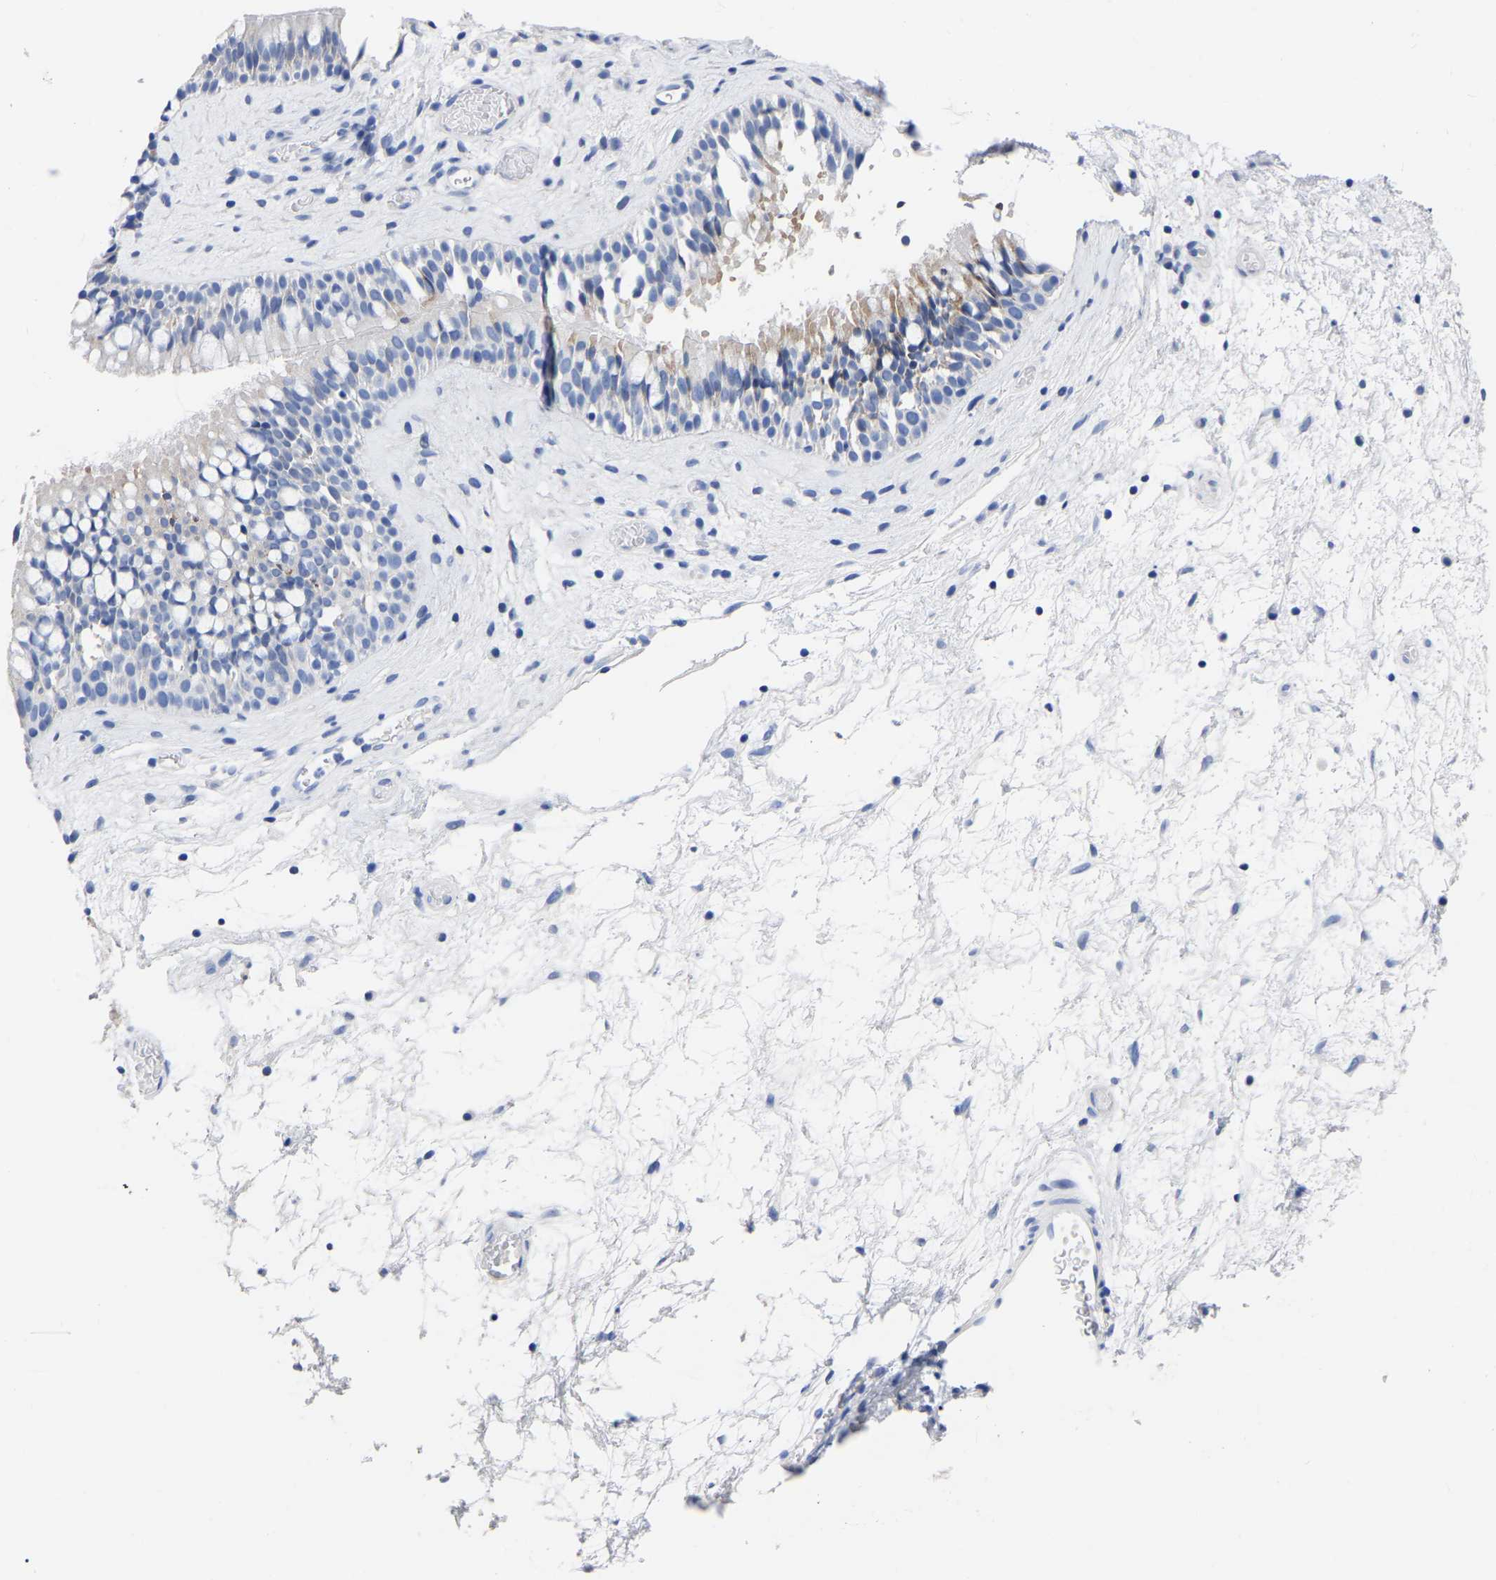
{"staining": {"intensity": "negative", "quantity": "none", "location": "none"}, "tissue": "nasopharynx", "cell_type": "Respiratory epithelial cells", "image_type": "normal", "snomed": [{"axis": "morphology", "description": "Normal tissue, NOS"}, {"axis": "morphology", "description": "Inflammation, NOS"}, {"axis": "topography", "description": "Nasopharynx"}], "caption": "DAB immunohistochemical staining of benign nasopharynx shows no significant positivity in respiratory epithelial cells. (DAB (3,3'-diaminobenzidine) immunohistochemistry visualized using brightfield microscopy, high magnification).", "gene": "ANXA13", "patient": {"sex": "male", "age": 48}}